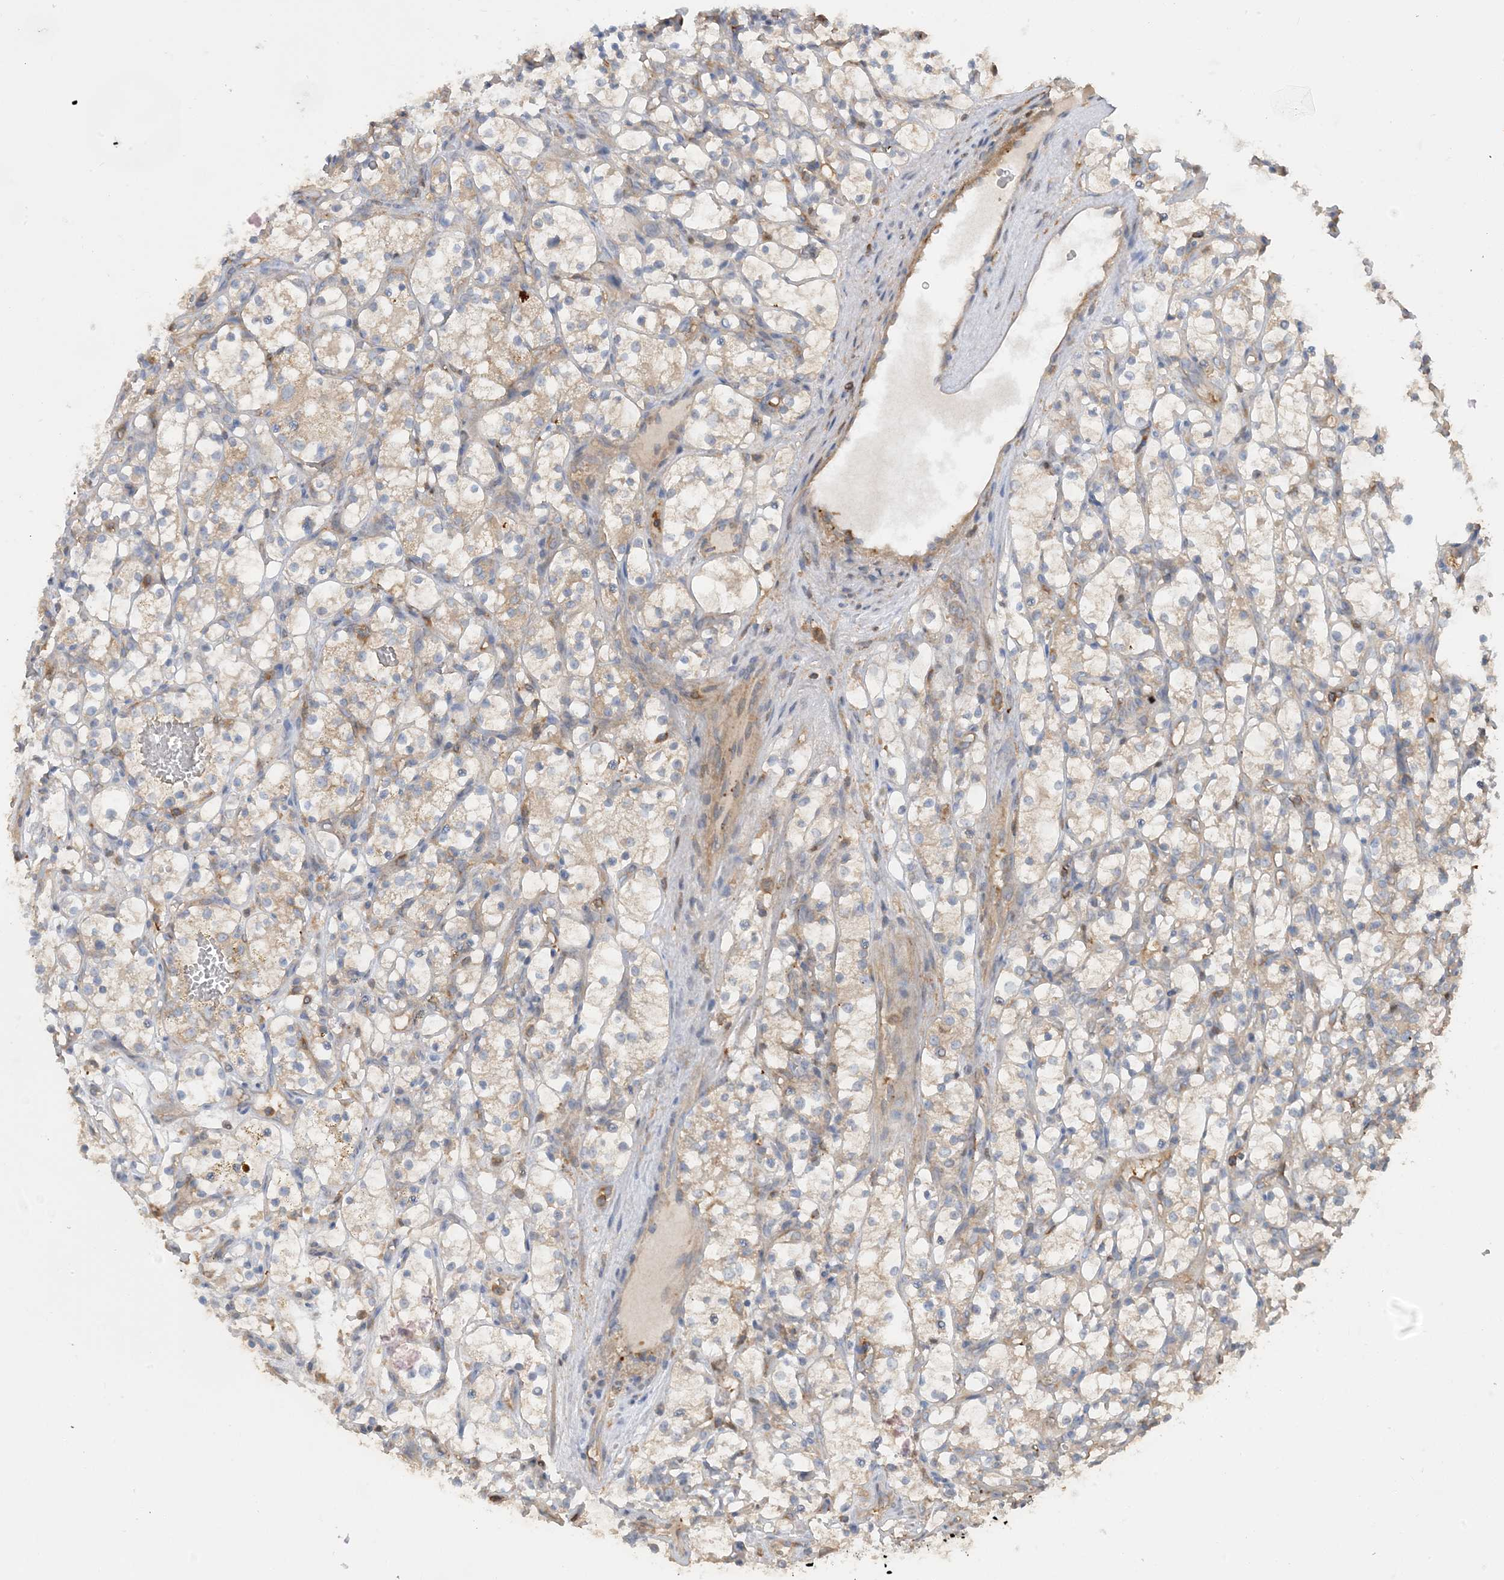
{"staining": {"intensity": "weak", "quantity": "25%-75%", "location": "cytoplasmic/membranous"}, "tissue": "renal cancer", "cell_type": "Tumor cells", "image_type": "cancer", "snomed": [{"axis": "morphology", "description": "Adenocarcinoma, NOS"}, {"axis": "topography", "description": "Kidney"}], "caption": "Renal cancer stained for a protein (brown) reveals weak cytoplasmic/membranous positive positivity in approximately 25%-75% of tumor cells.", "gene": "SFMBT2", "patient": {"sex": "female", "age": 69}}